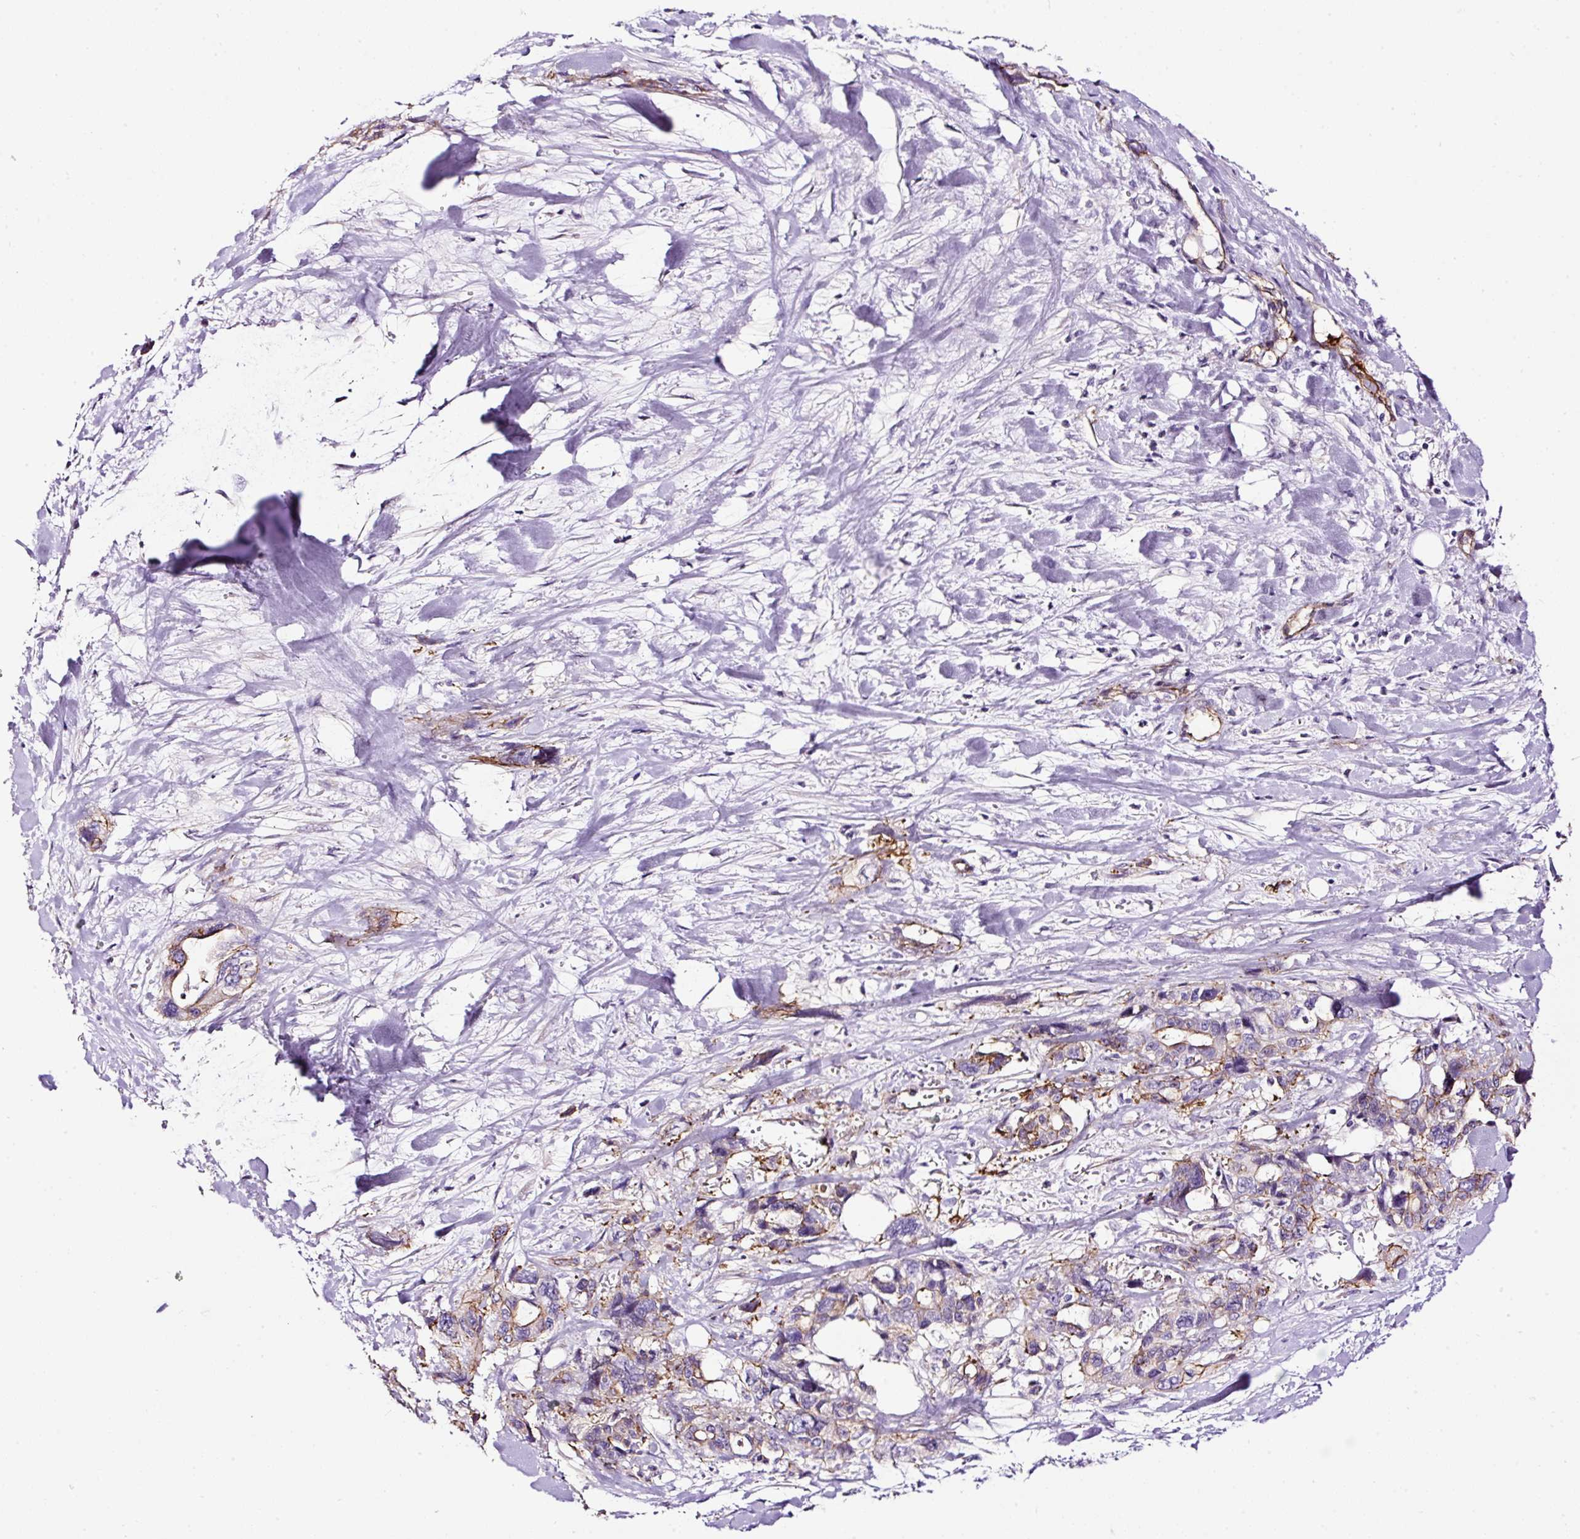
{"staining": {"intensity": "weak", "quantity": "<25%", "location": "cytoplasmic/membranous"}, "tissue": "pancreatic cancer", "cell_type": "Tumor cells", "image_type": "cancer", "snomed": [{"axis": "morphology", "description": "Adenocarcinoma, NOS"}, {"axis": "topography", "description": "Pancreas"}], "caption": "Adenocarcinoma (pancreatic) was stained to show a protein in brown. There is no significant expression in tumor cells.", "gene": "MAGEB16", "patient": {"sex": "male", "age": 46}}